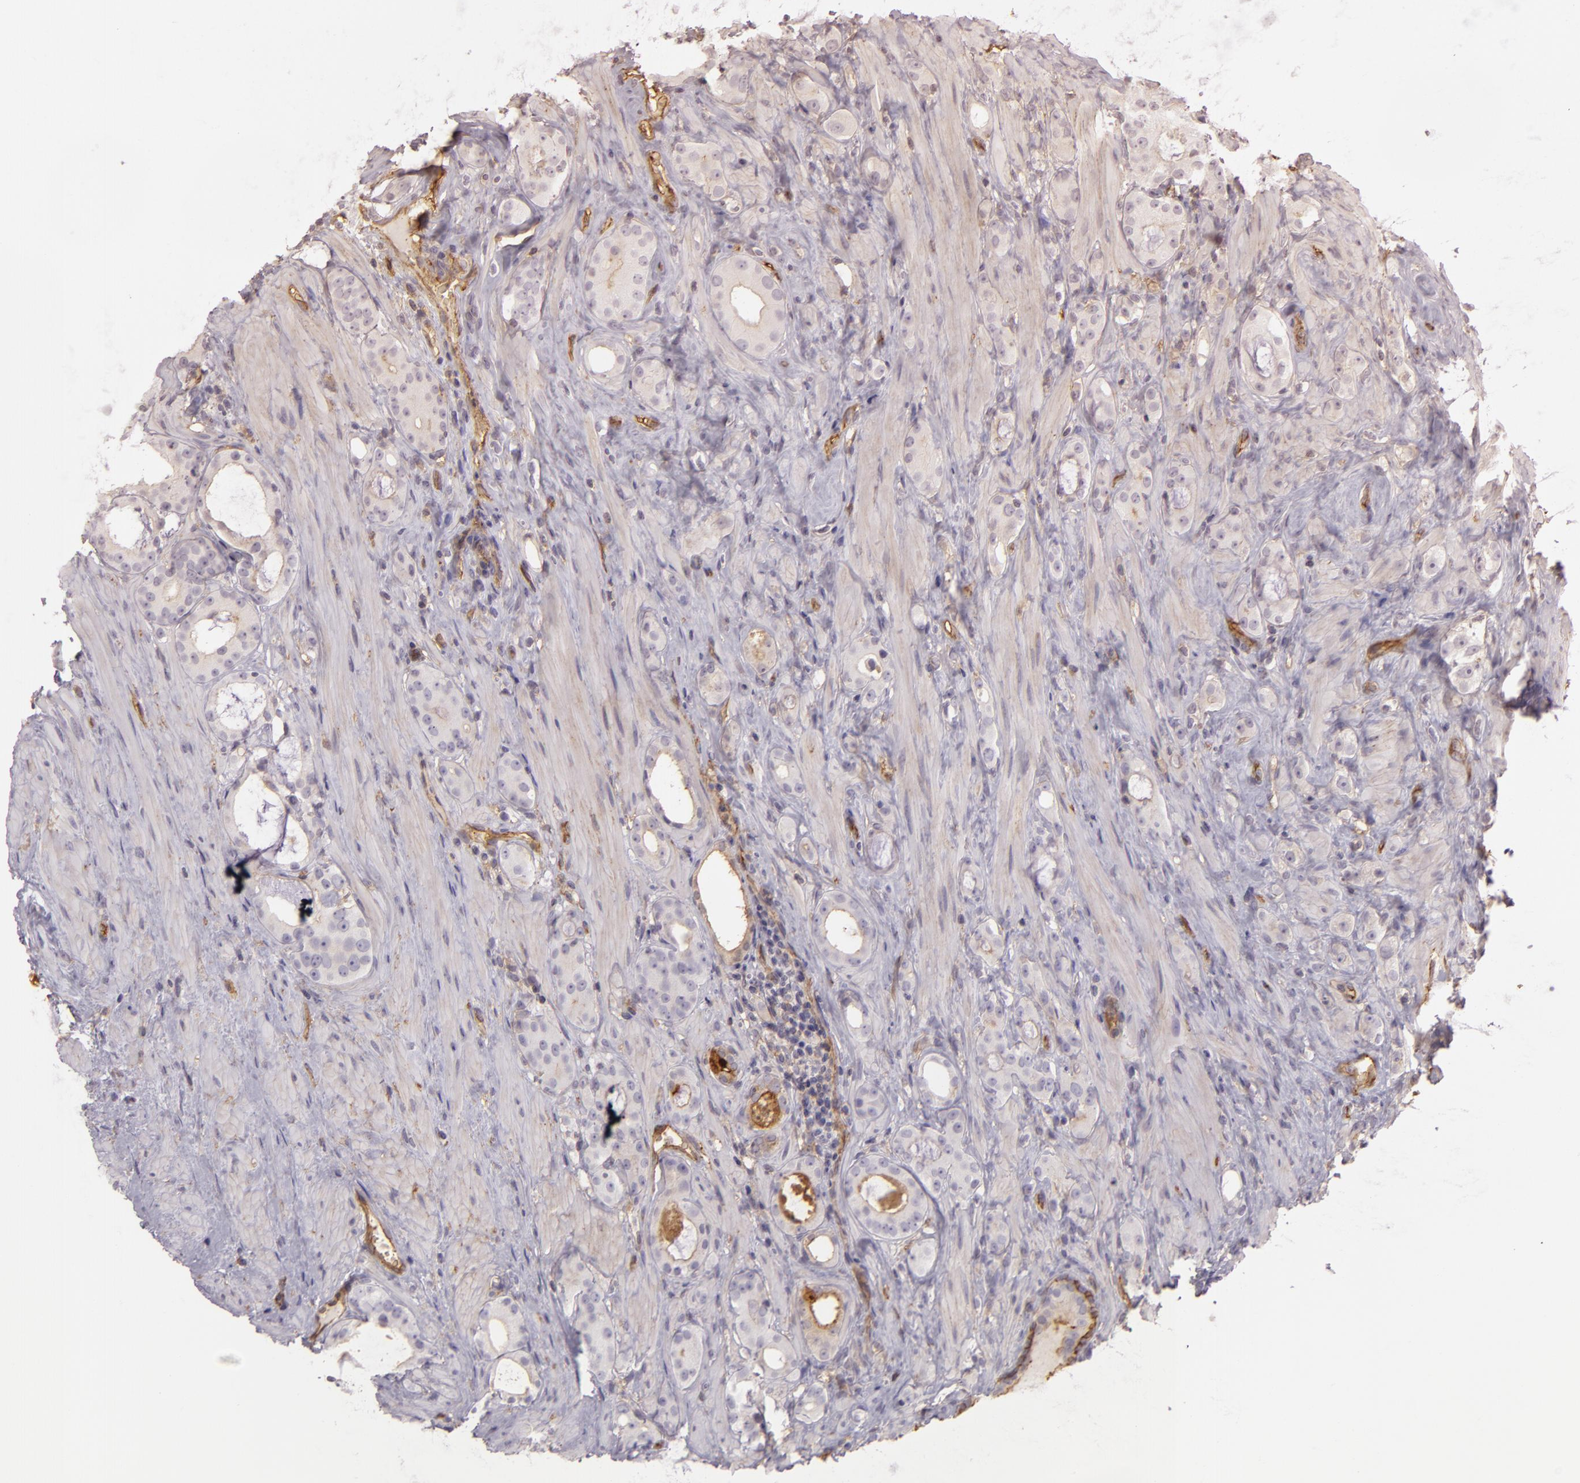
{"staining": {"intensity": "negative", "quantity": "none", "location": "none"}, "tissue": "prostate cancer", "cell_type": "Tumor cells", "image_type": "cancer", "snomed": [{"axis": "morphology", "description": "Adenocarcinoma, Medium grade"}, {"axis": "topography", "description": "Prostate"}], "caption": "Tumor cells show no significant expression in prostate medium-grade adenocarcinoma.", "gene": "CD59", "patient": {"sex": "male", "age": 73}}